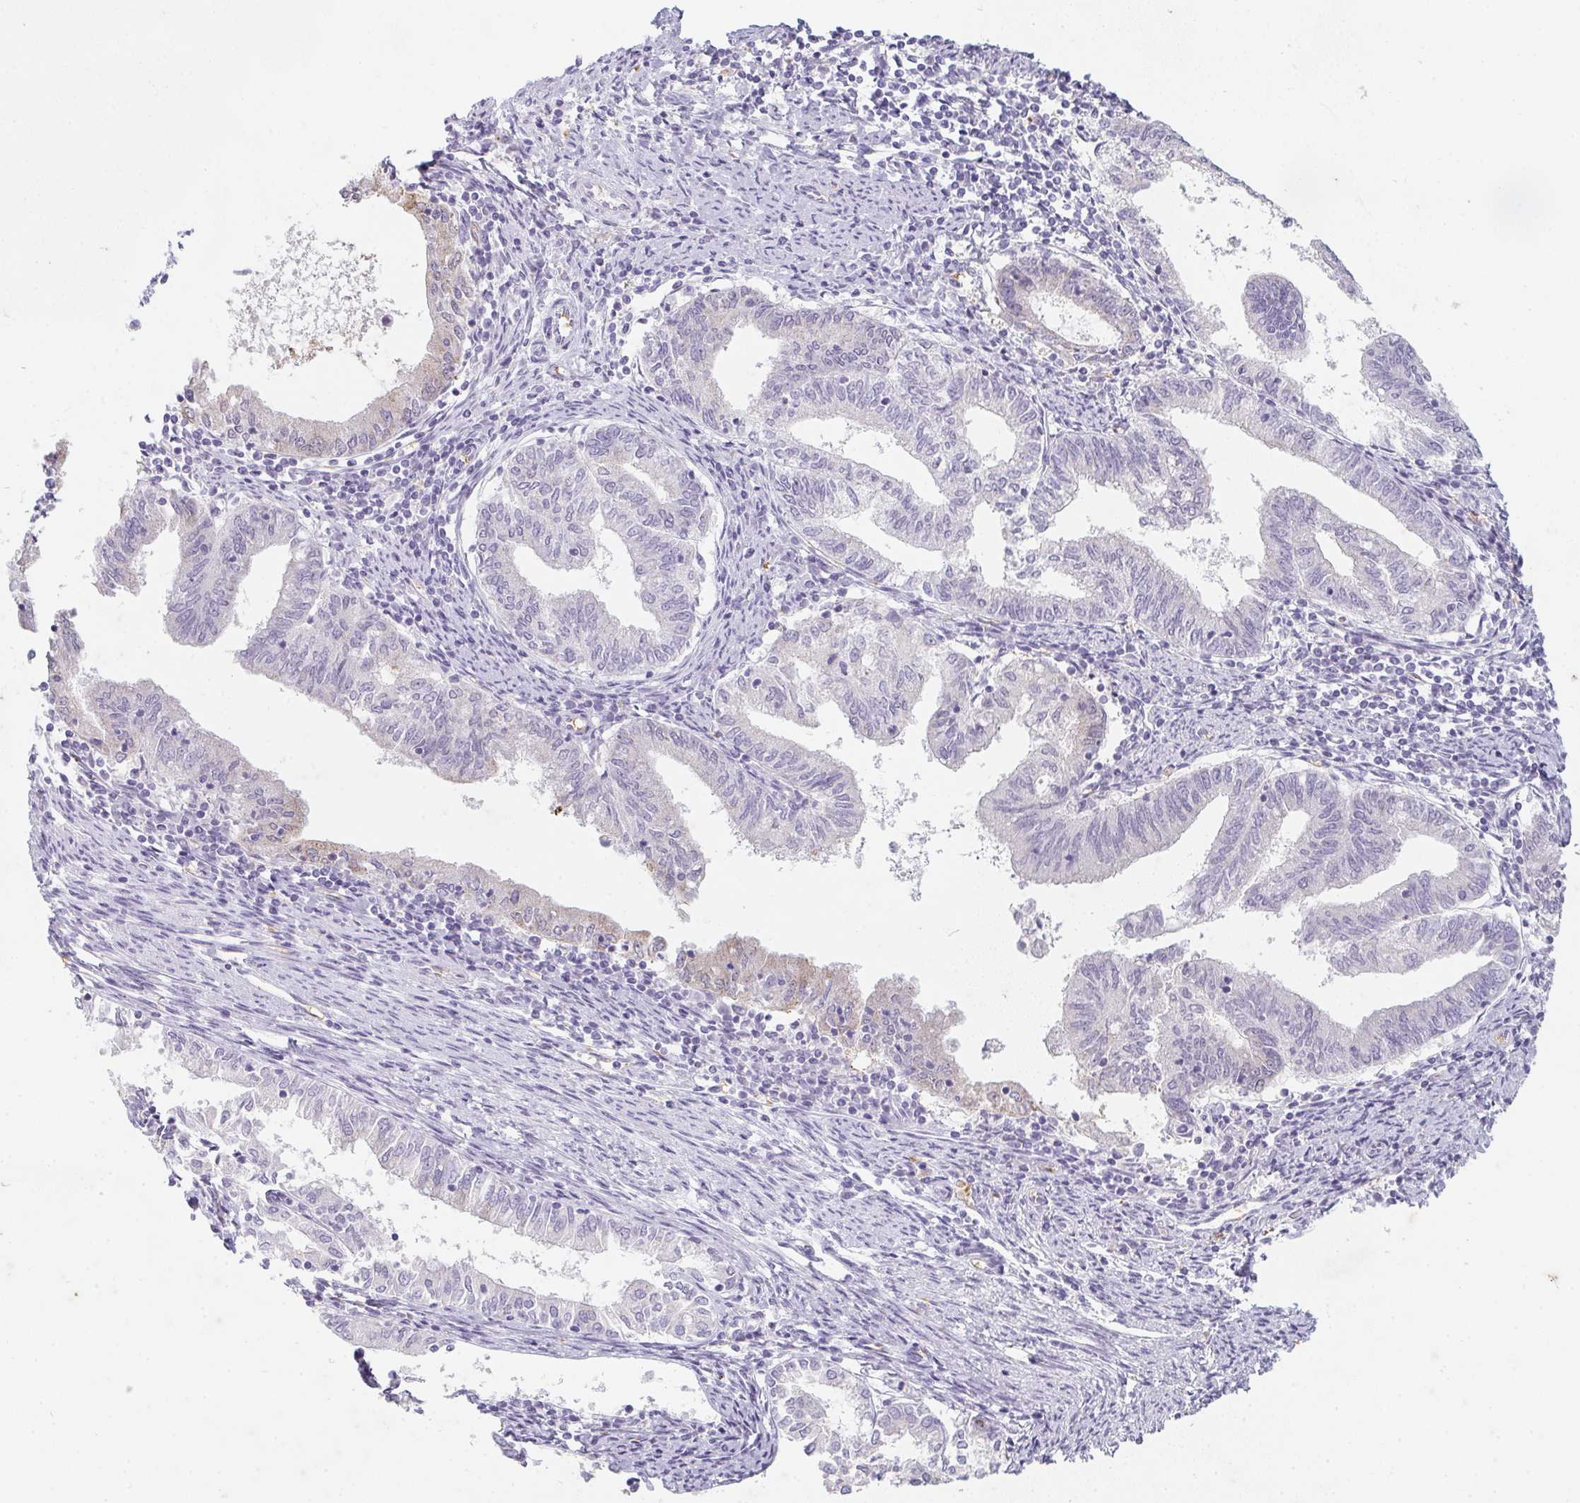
{"staining": {"intensity": "negative", "quantity": "none", "location": "none"}, "tissue": "endometrial cancer", "cell_type": "Tumor cells", "image_type": "cancer", "snomed": [{"axis": "morphology", "description": "Adenocarcinoma, NOS"}, {"axis": "topography", "description": "Endometrium"}], "caption": "Immunohistochemical staining of human endometrial adenocarcinoma exhibits no significant staining in tumor cells. Nuclei are stained in blue.", "gene": "DCD", "patient": {"sex": "female", "age": 79}}